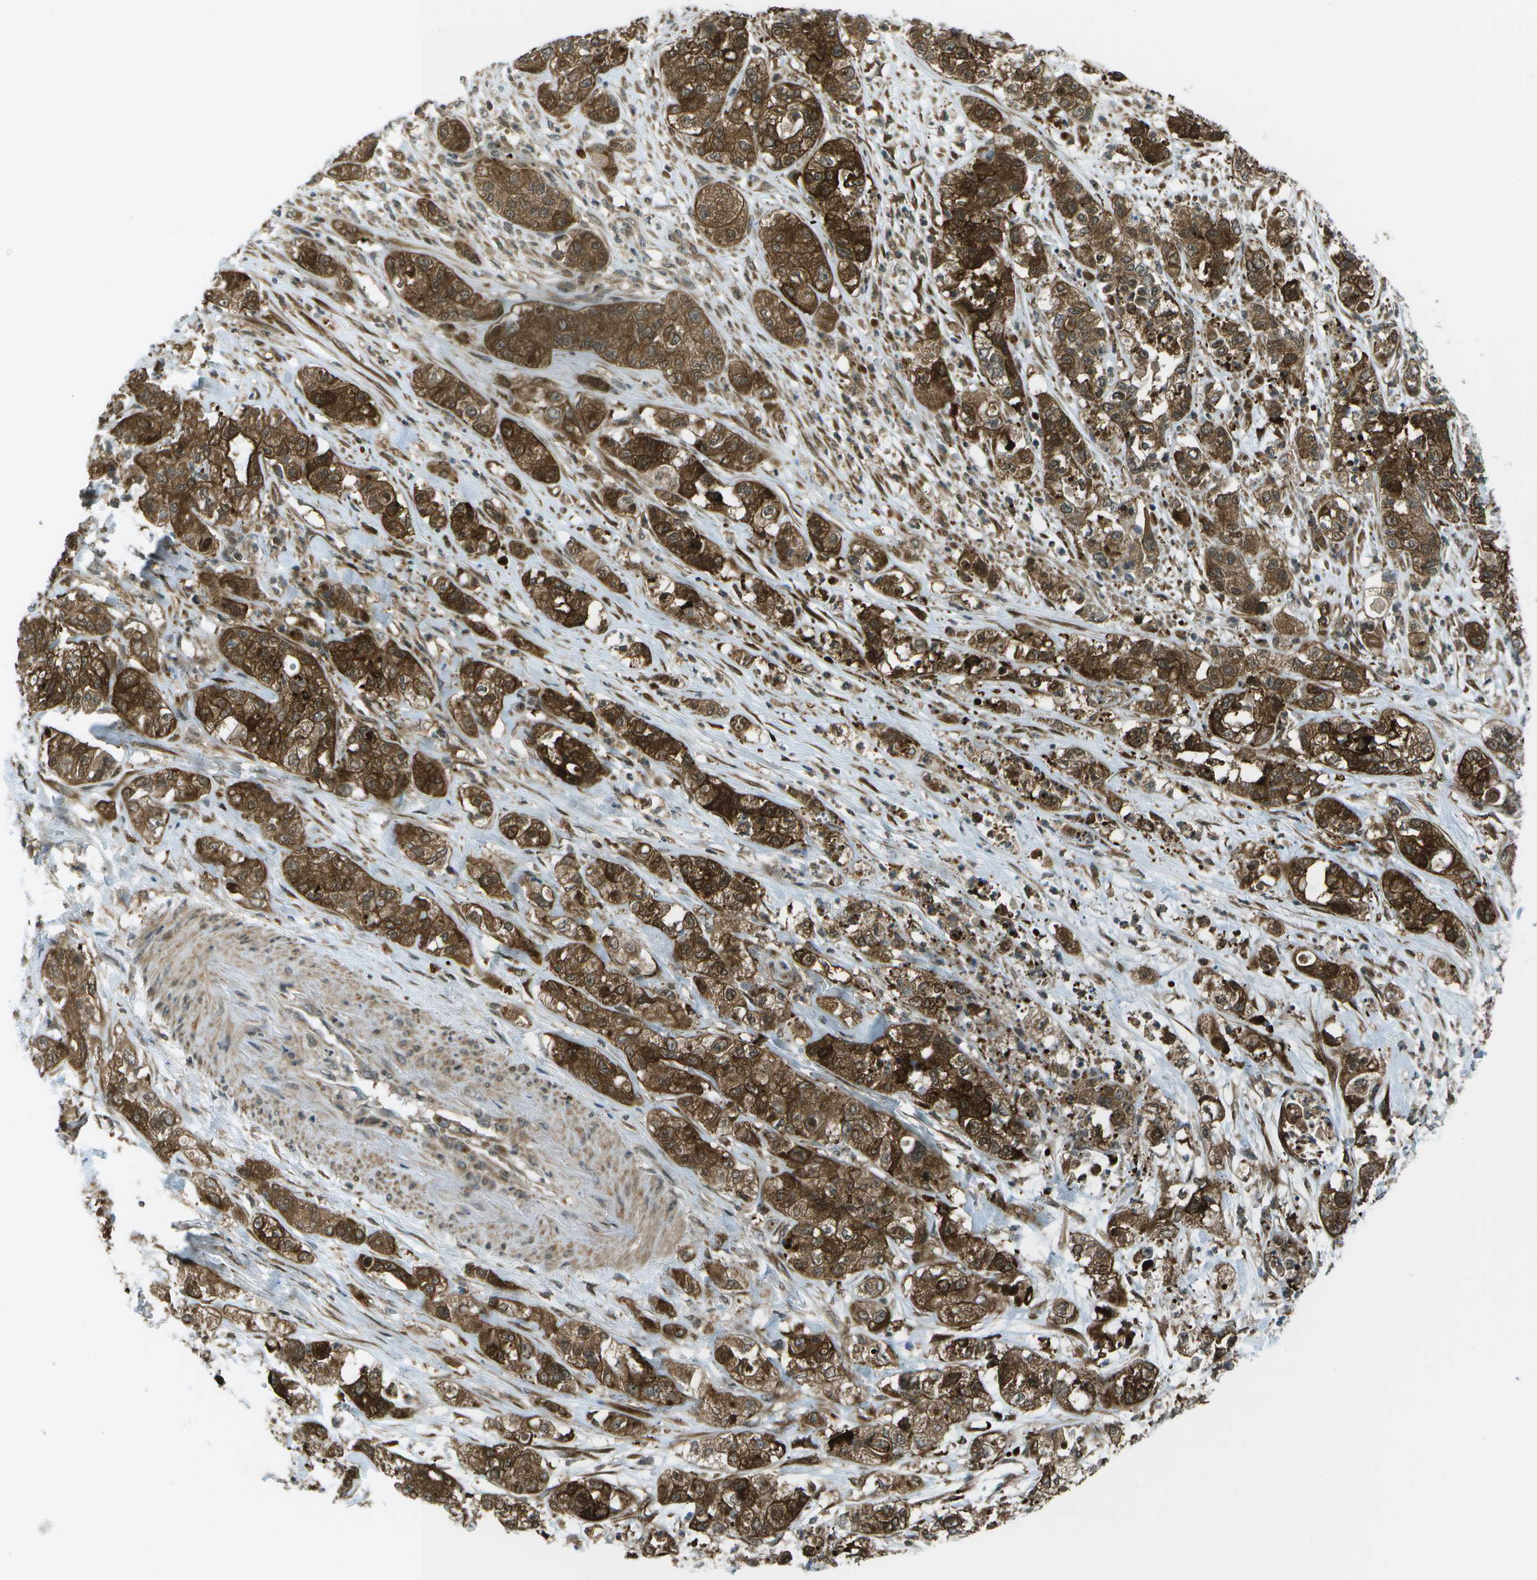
{"staining": {"intensity": "strong", "quantity": ">75%", "location": "cytoplasmic/membranous"}, "tissue": "pancreatic cancer", "cell_type": "Tumor cells", "image_type": "cancer", "snomed": [{"axis": "morphology", "description": "Adenocarcinoma, NOS"}, {"axis": "topography", "description": "Pancreas"}], "caption": "The immunohistochemical stain highlights strong cytoplasmic/membranous staining in tumor cells of pancreatic cancer (adenocarcinoma) tissue. (DAB (3,3'-diaminobenzidine) IHC with brightfield microscopy, high magnification).", "gene": "TMEM19", "patient": {"sex": "female", "age": 78}}